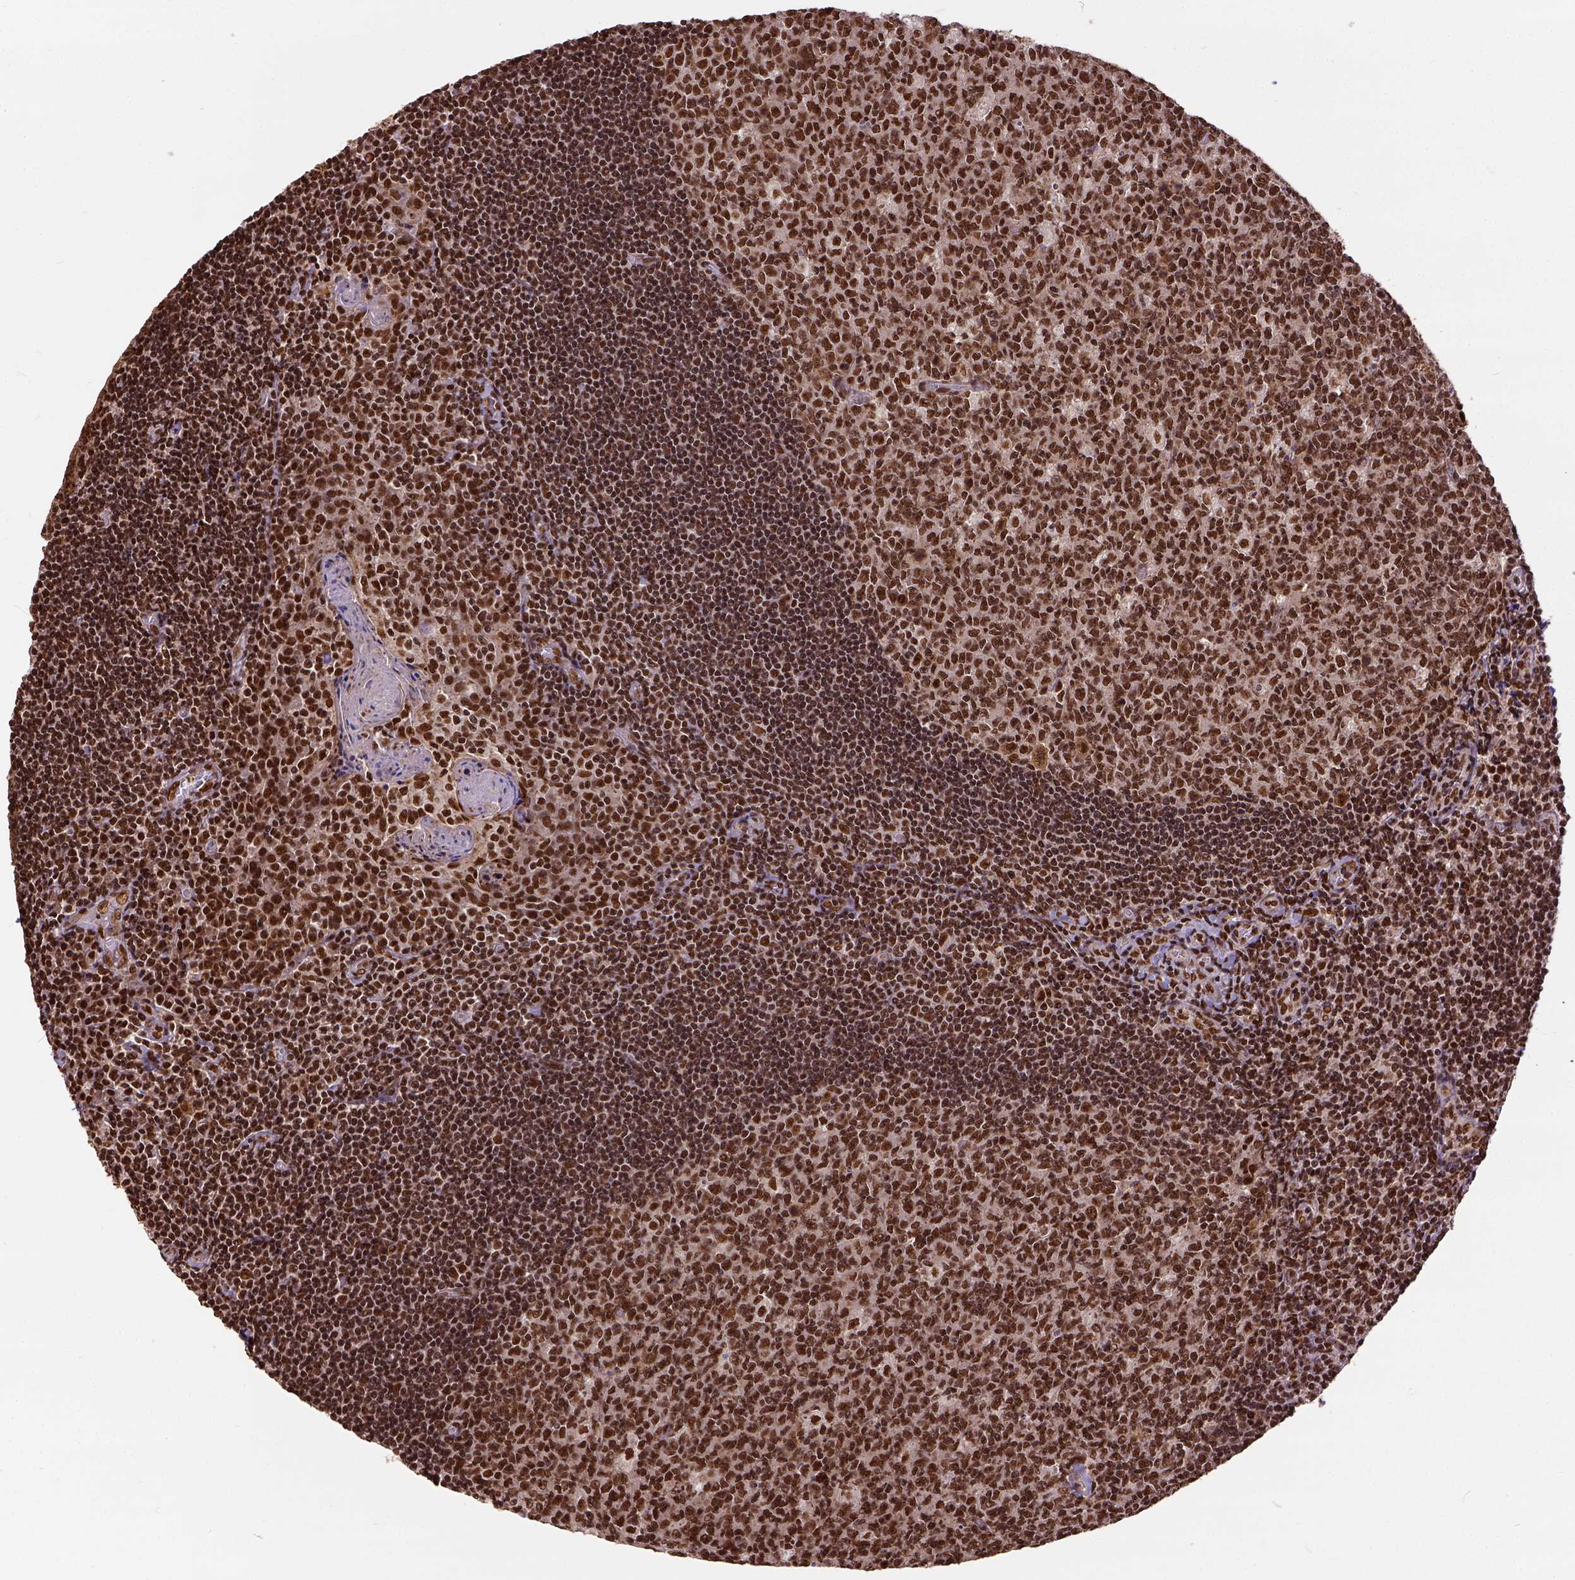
{"staining": {"intensity": "strong", "quantity": ">75%", "location": "nuclear"}, "tissue": "tonsil", "cell_type": "Germinal center cells", "image_type": "normal", "snomed": [{"axis": "morphology", "description": "Normal tissue, NOS"}, {"axis": "morphology", "description": "Inflammation, NOS"}, {"axis": "topography", "description": "Tonsil"}], "caption": "Protein staining of unremarkable tonsil exhibits strong nuclear staining in approximately >75% of germinal center cells. The protein is stained brown, and the nuclei are stained in blue (DAB (3,3'-diaminobenzidine) IHC with brightfield microscopy, high magnification).", "gene": "NACC1", "patient": {"sex": "female", "age": 31}}